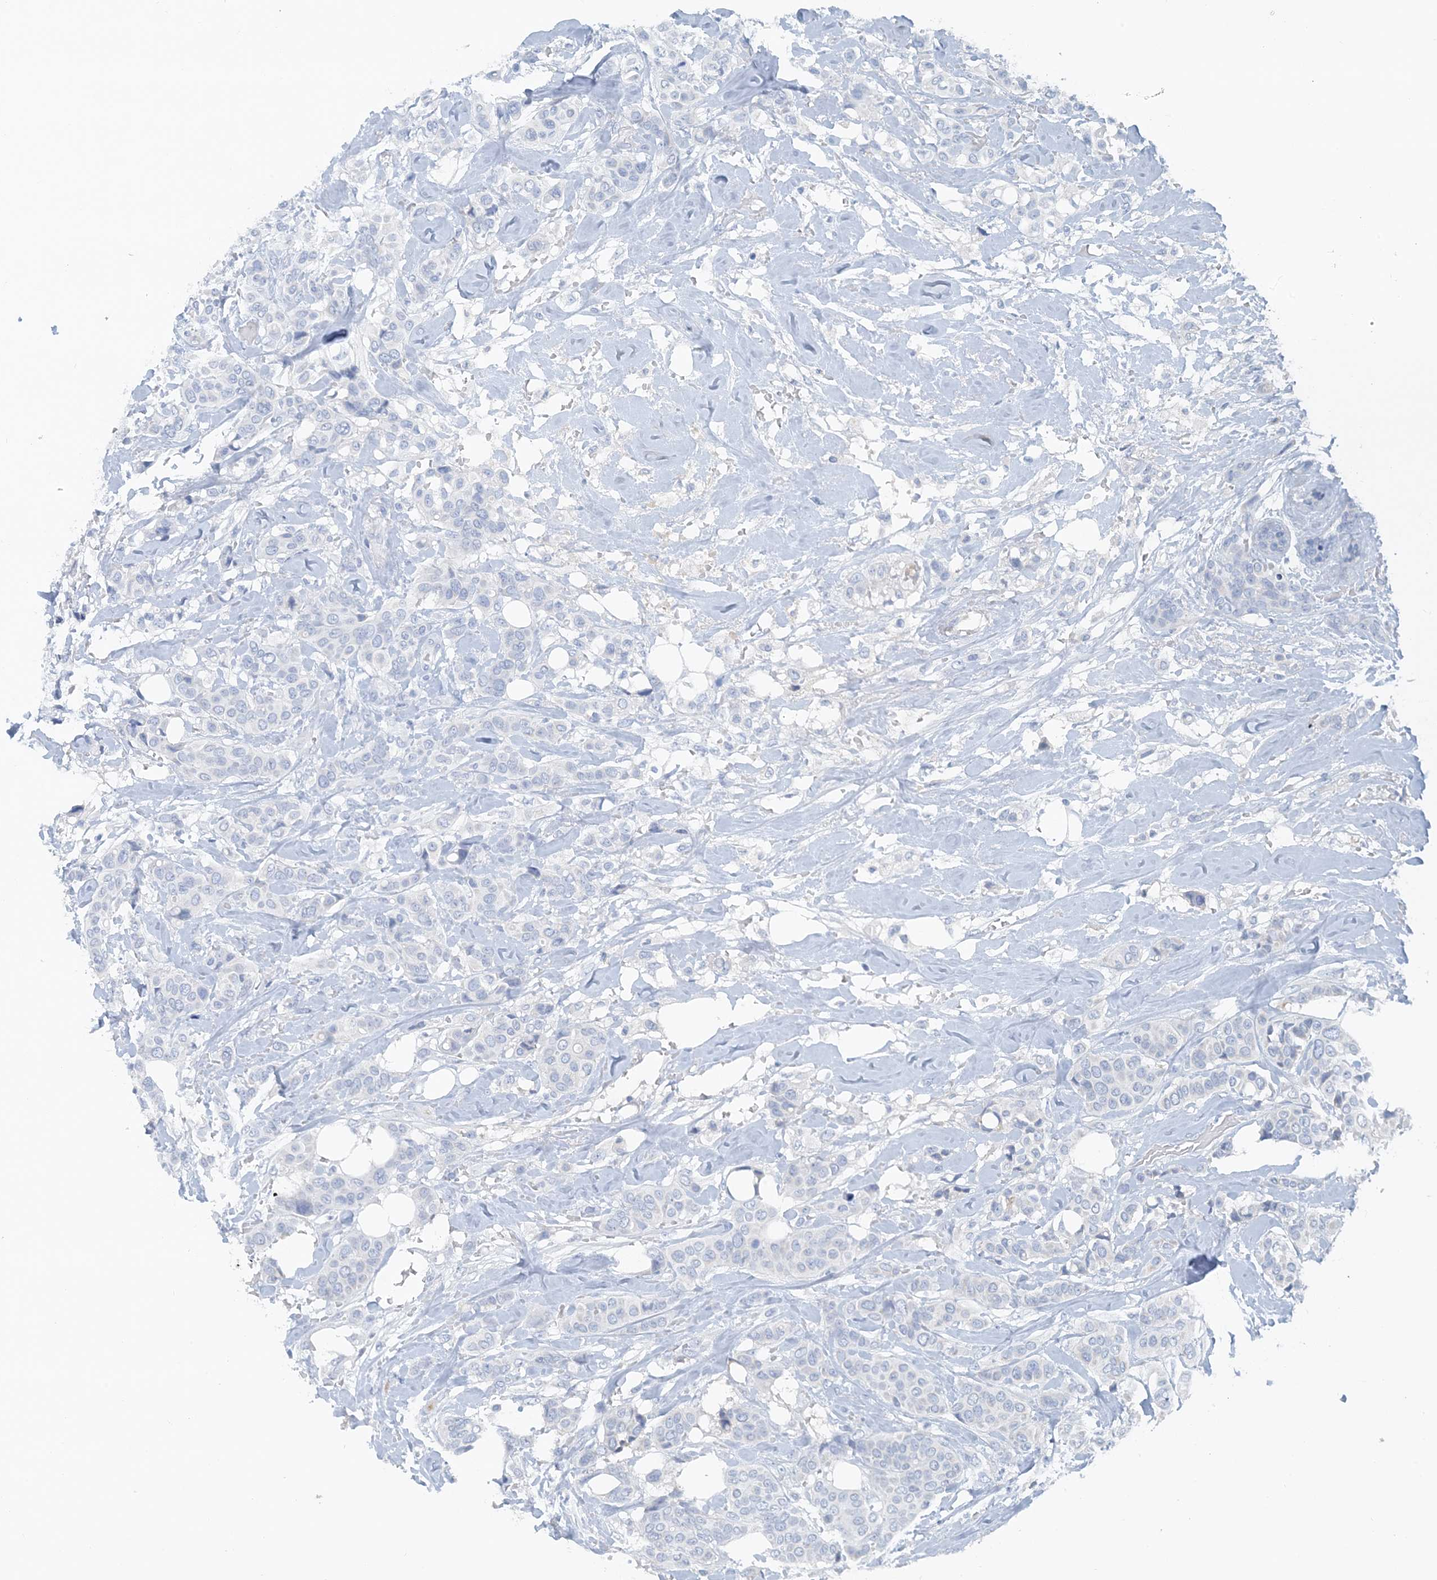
{"staining": {"intensity": "negative", "quantity": "none", "location": "none"}, "tissue": "breast cancer", "cell_type": "Tumor cells", "image_type": "cancer", "snomed": [{"axis": "morphology", "description": "Lobular carcinoma"}, {"axis": "topography", "description": "Breast"}], "caption": "Immunohistochemistry (IHC) micrograph of human breast cancer stained for a protein (brown), which demonstrates no expression in tumor cells. (Stains: DAB (3,3'-diaminobenzidine) immunohistochemistry with hematoxylin counter stain, Microscopy: brightfield microscopy at high magnification).", "gene": "CTRL", "patient": {"sex": "female", "age": 51}}